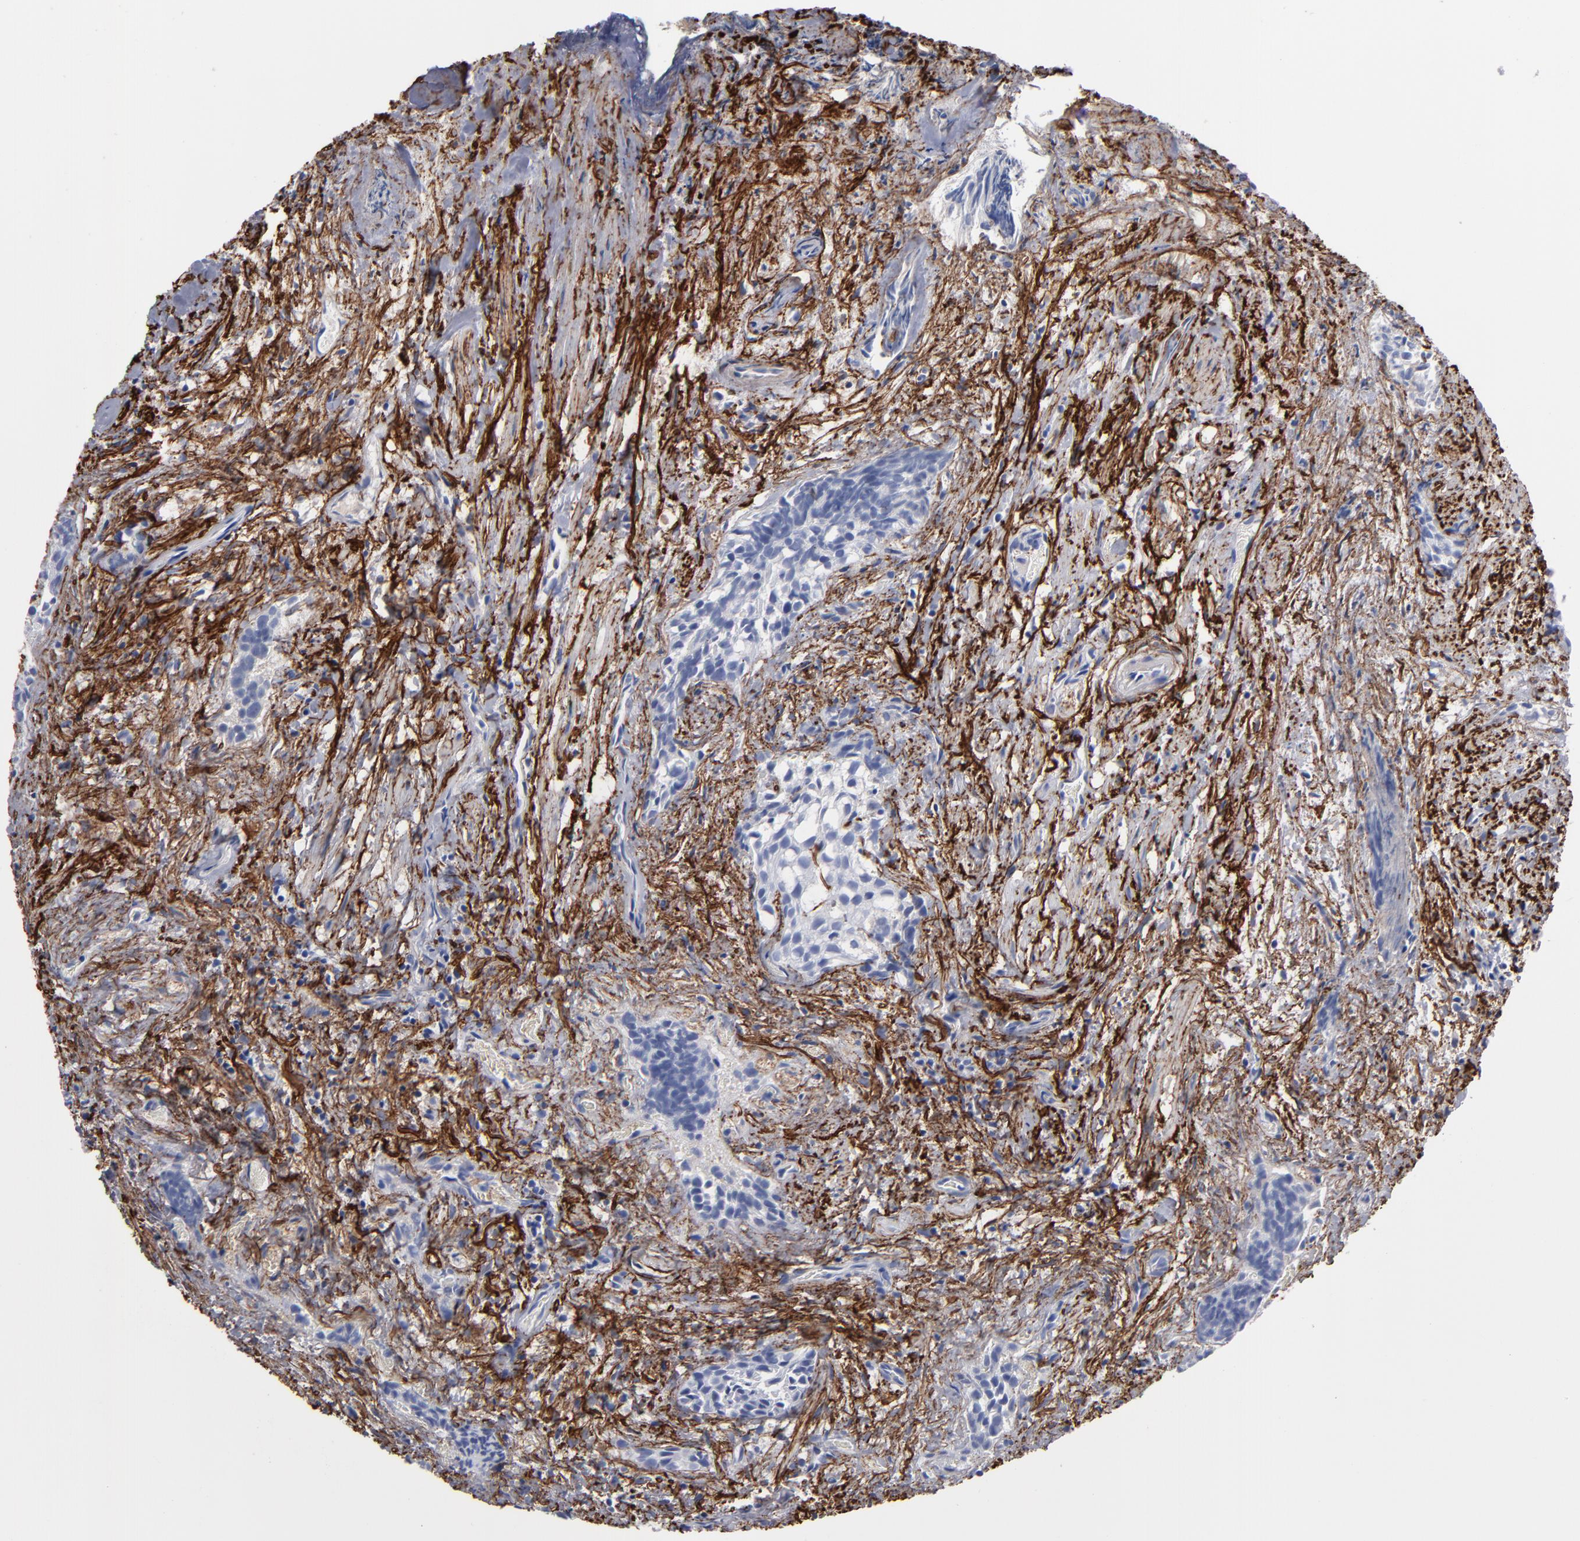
{"staining": {"intensity": "negative", "quantity": "none", "location": "none"}, "tissue": "urothelial cancer", "cell_type": "Tumor cells", "image_type": "cancer", "snomed": [{"axis": "morphology", "description": "Urothelial carcinoma, High grade"}, {"axis": "topography", "description": "Urinary bladder"}], "caption": "Urothelial carcinoma (high-grade) stained for a protein using immunohistochemistry (IHC) reveals no expression tumor cells.", "gene": "EMILIN1", "patient": {"sex": "female", "age": 78}}